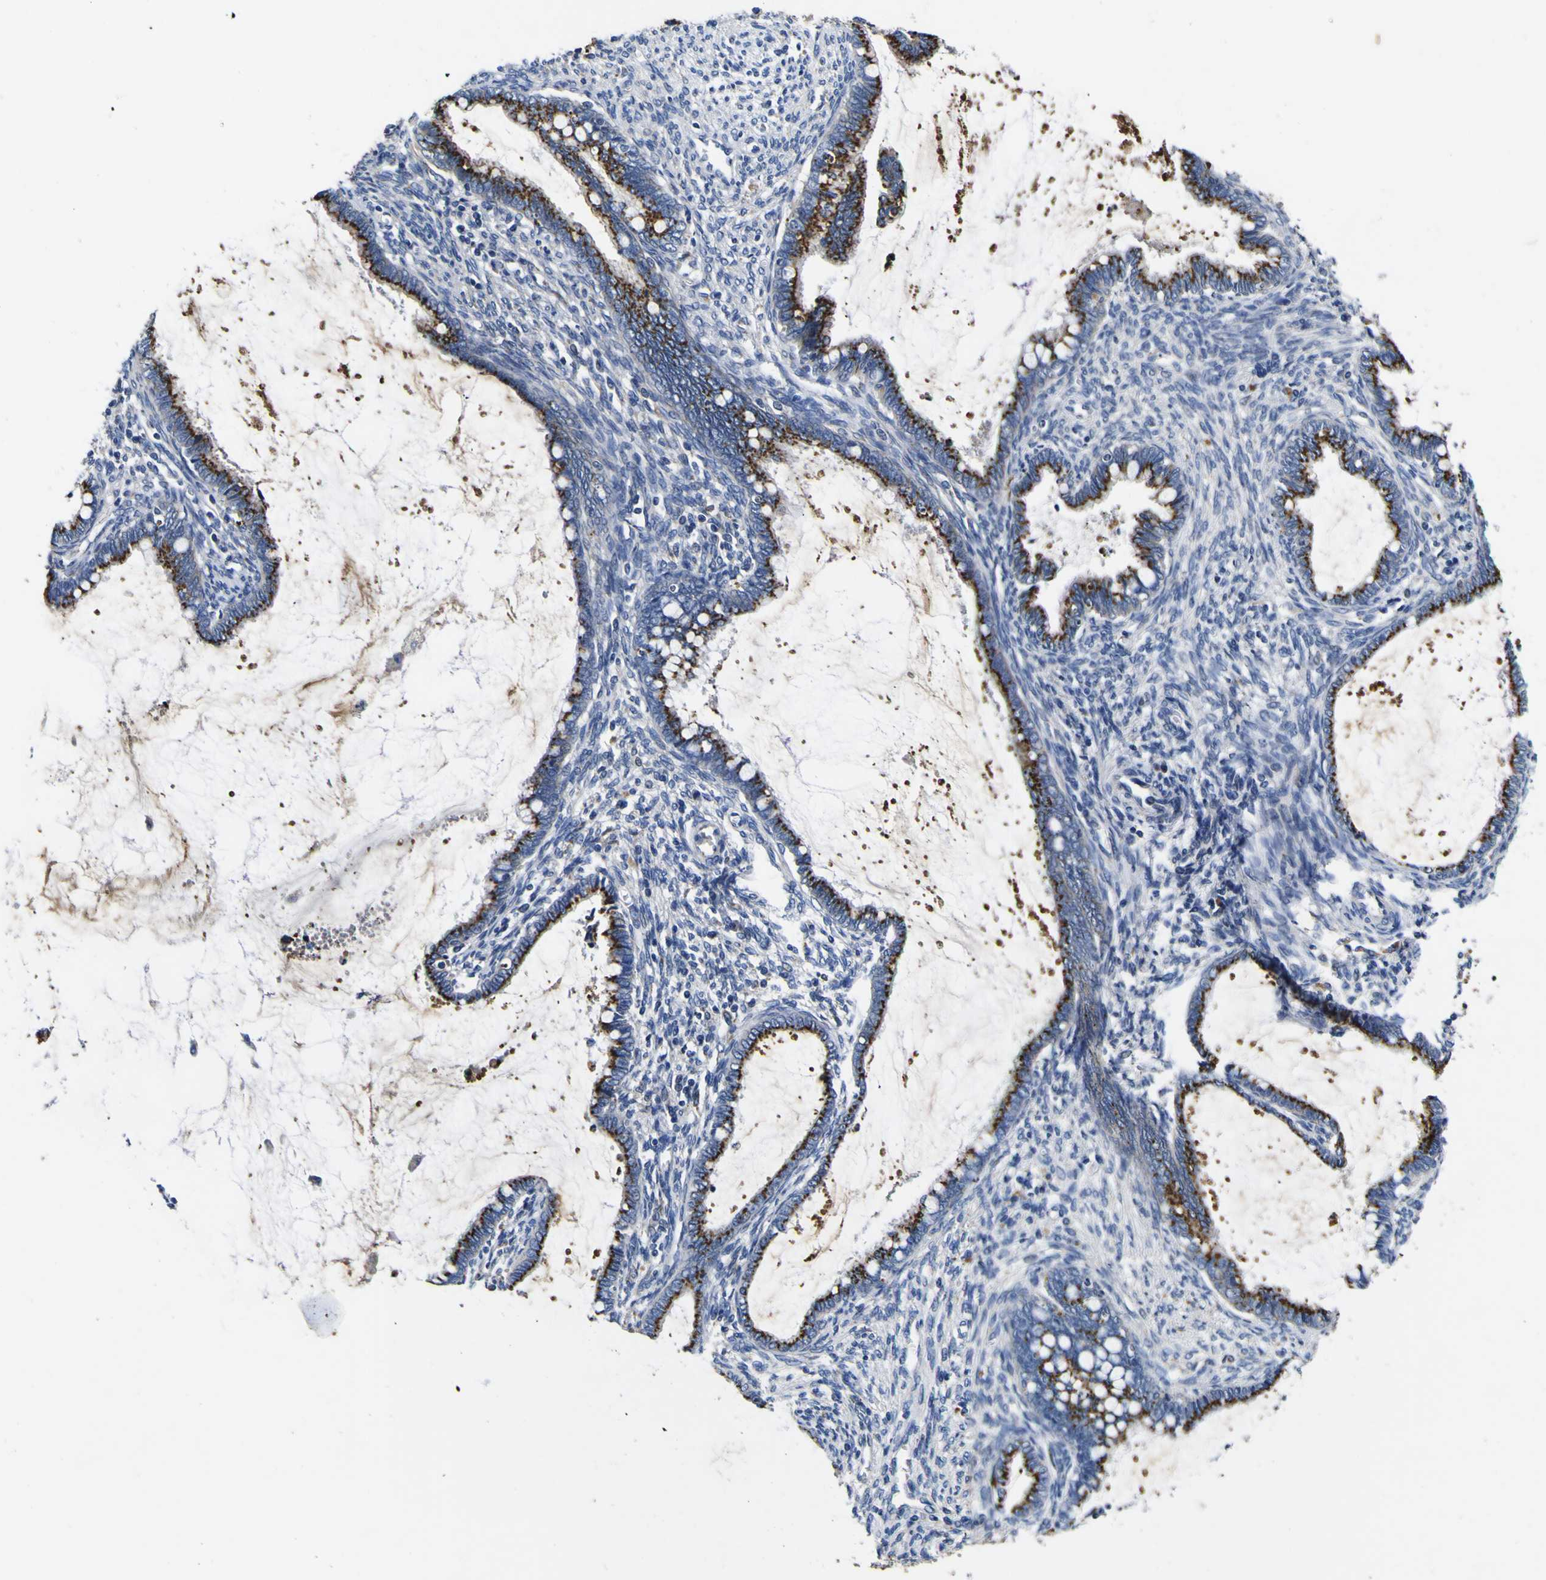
{"staining": {"intensity": "strong", "quantity": ">75%", "location": "cytoplasmic/membranous"}, "tissue": "cervical cancer", "cell_type": "Tumor cells", "image_type": "cancer", "snomed": [{"axis": "morphology", "description": "Adenocarcinoma, NOS"}, {"axis": "topography", "description": "Cervix"}], "caption": "Protein staining of cervical adenocarcinoma tissue displays strong cytoplasmic/membranous expression in about >75% of tumor cells. Nuclei are stained in blue.", "gene": "COA1", "patient": {"sex": "female", "age": 44}}